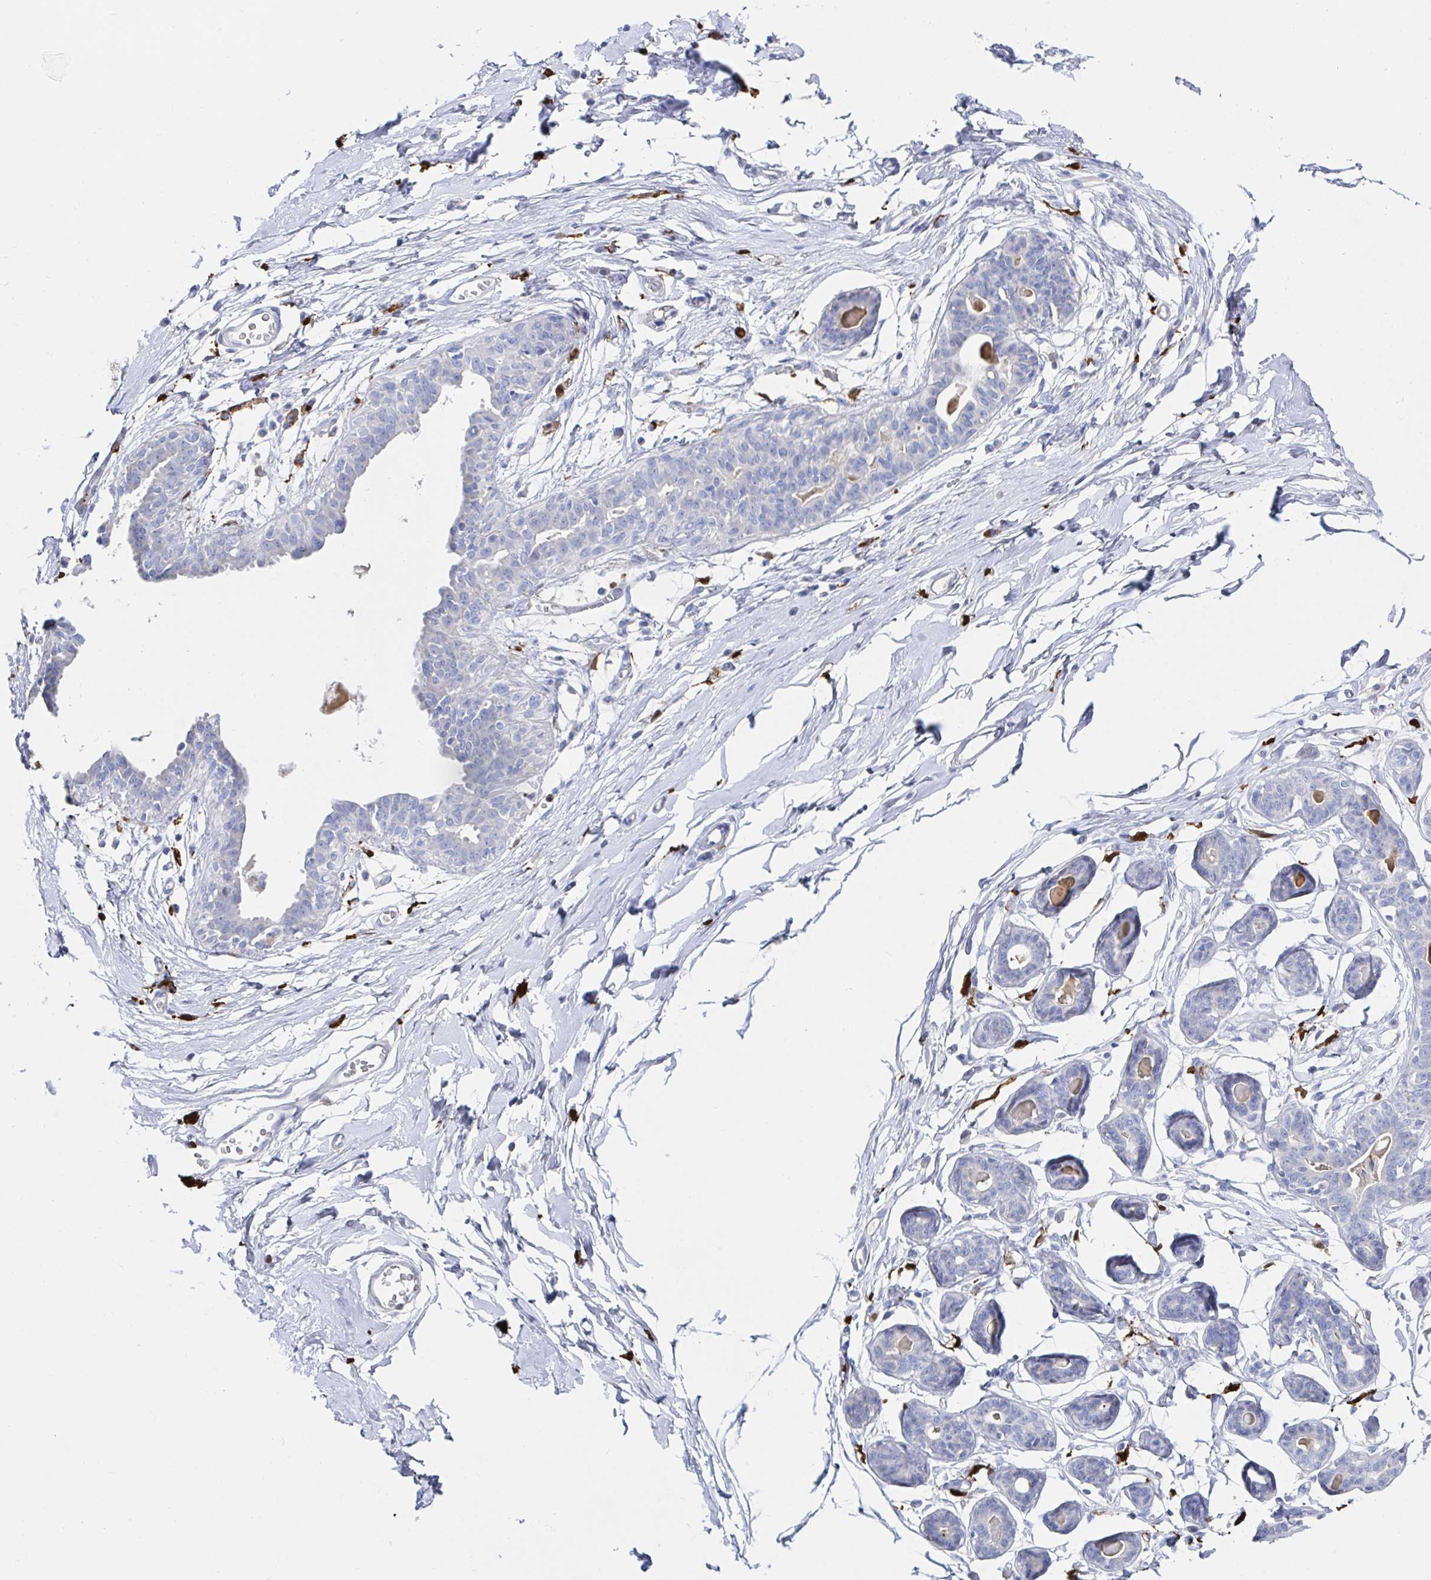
{"staining": {"intensity": "negative", "quantity": "none", "location": "none"}, "tissue": "breast", "cell_type": "Adipocytes", "image_type": "normal", "snomed": [{"axis": "morphology", "description": "Normal tissue, NOS"}, {"axis": "topography", "description": "Breast"}], "caption": "Immunohistochemistry photomicrograph of benign human breast stained for a protein (brown), which shows no staining in adipocytes.", "gene": "OR2A1", "patient": {"sex": "female", "age": 45}}